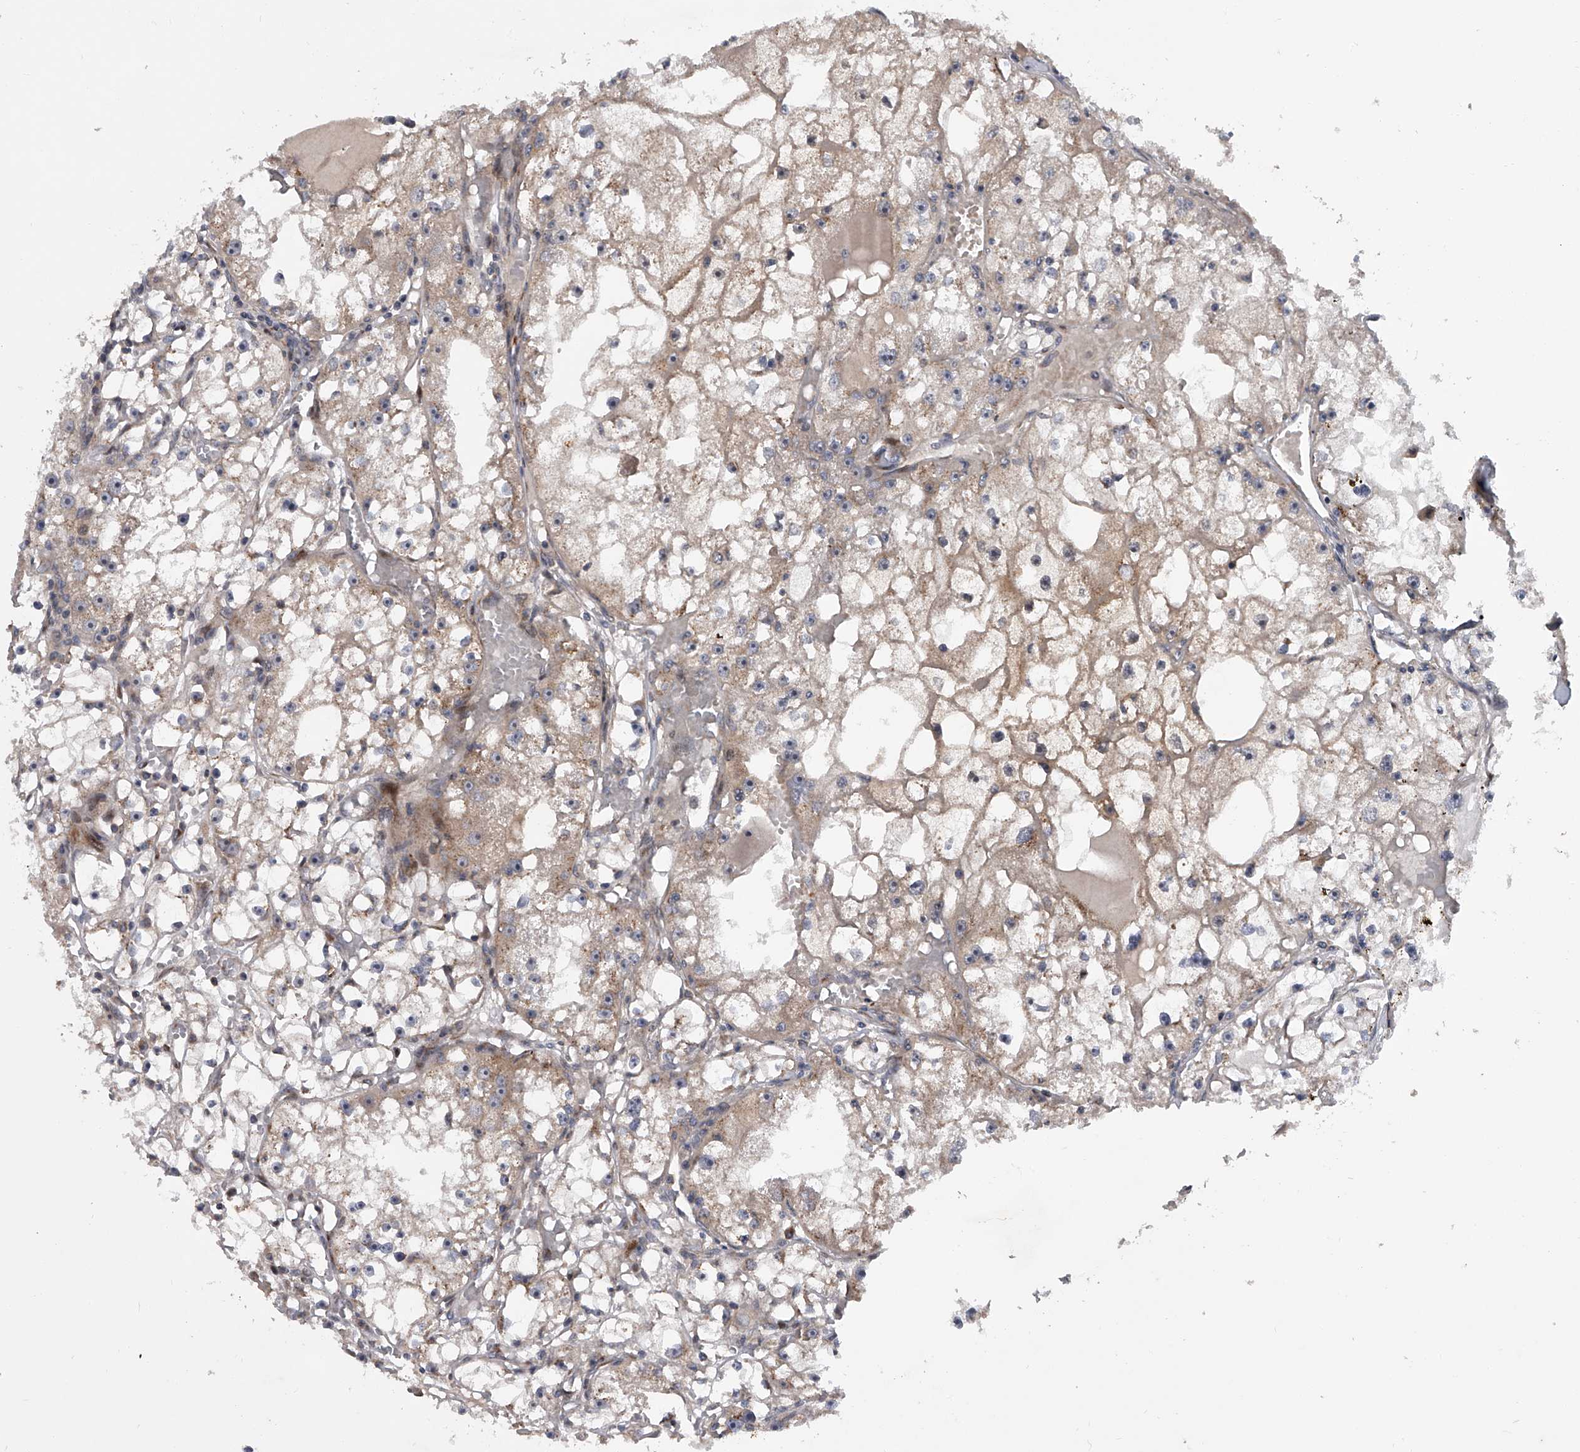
{"staining": {"intensity": "weak", "quantity": "25%-75%", "location": "cytoplasmic/membranous"}, "tissue": "renal cancer", "cell_type": "Tumor cells", "image_type": "cancer", "snomed": [{"axis": "morphology", "description": "Adenocarcinoma, NOS"}, {"axis": "topography", "description": "Kidney"}], "caption": "Adenocarcinoma (renal) stained with IHC demonstrates weak cytoplasmic/membranous staining in about 25%-75% of tumor cells.", "gene": "DLGAP2", "patient": {"sex": "male", "age": 56}}